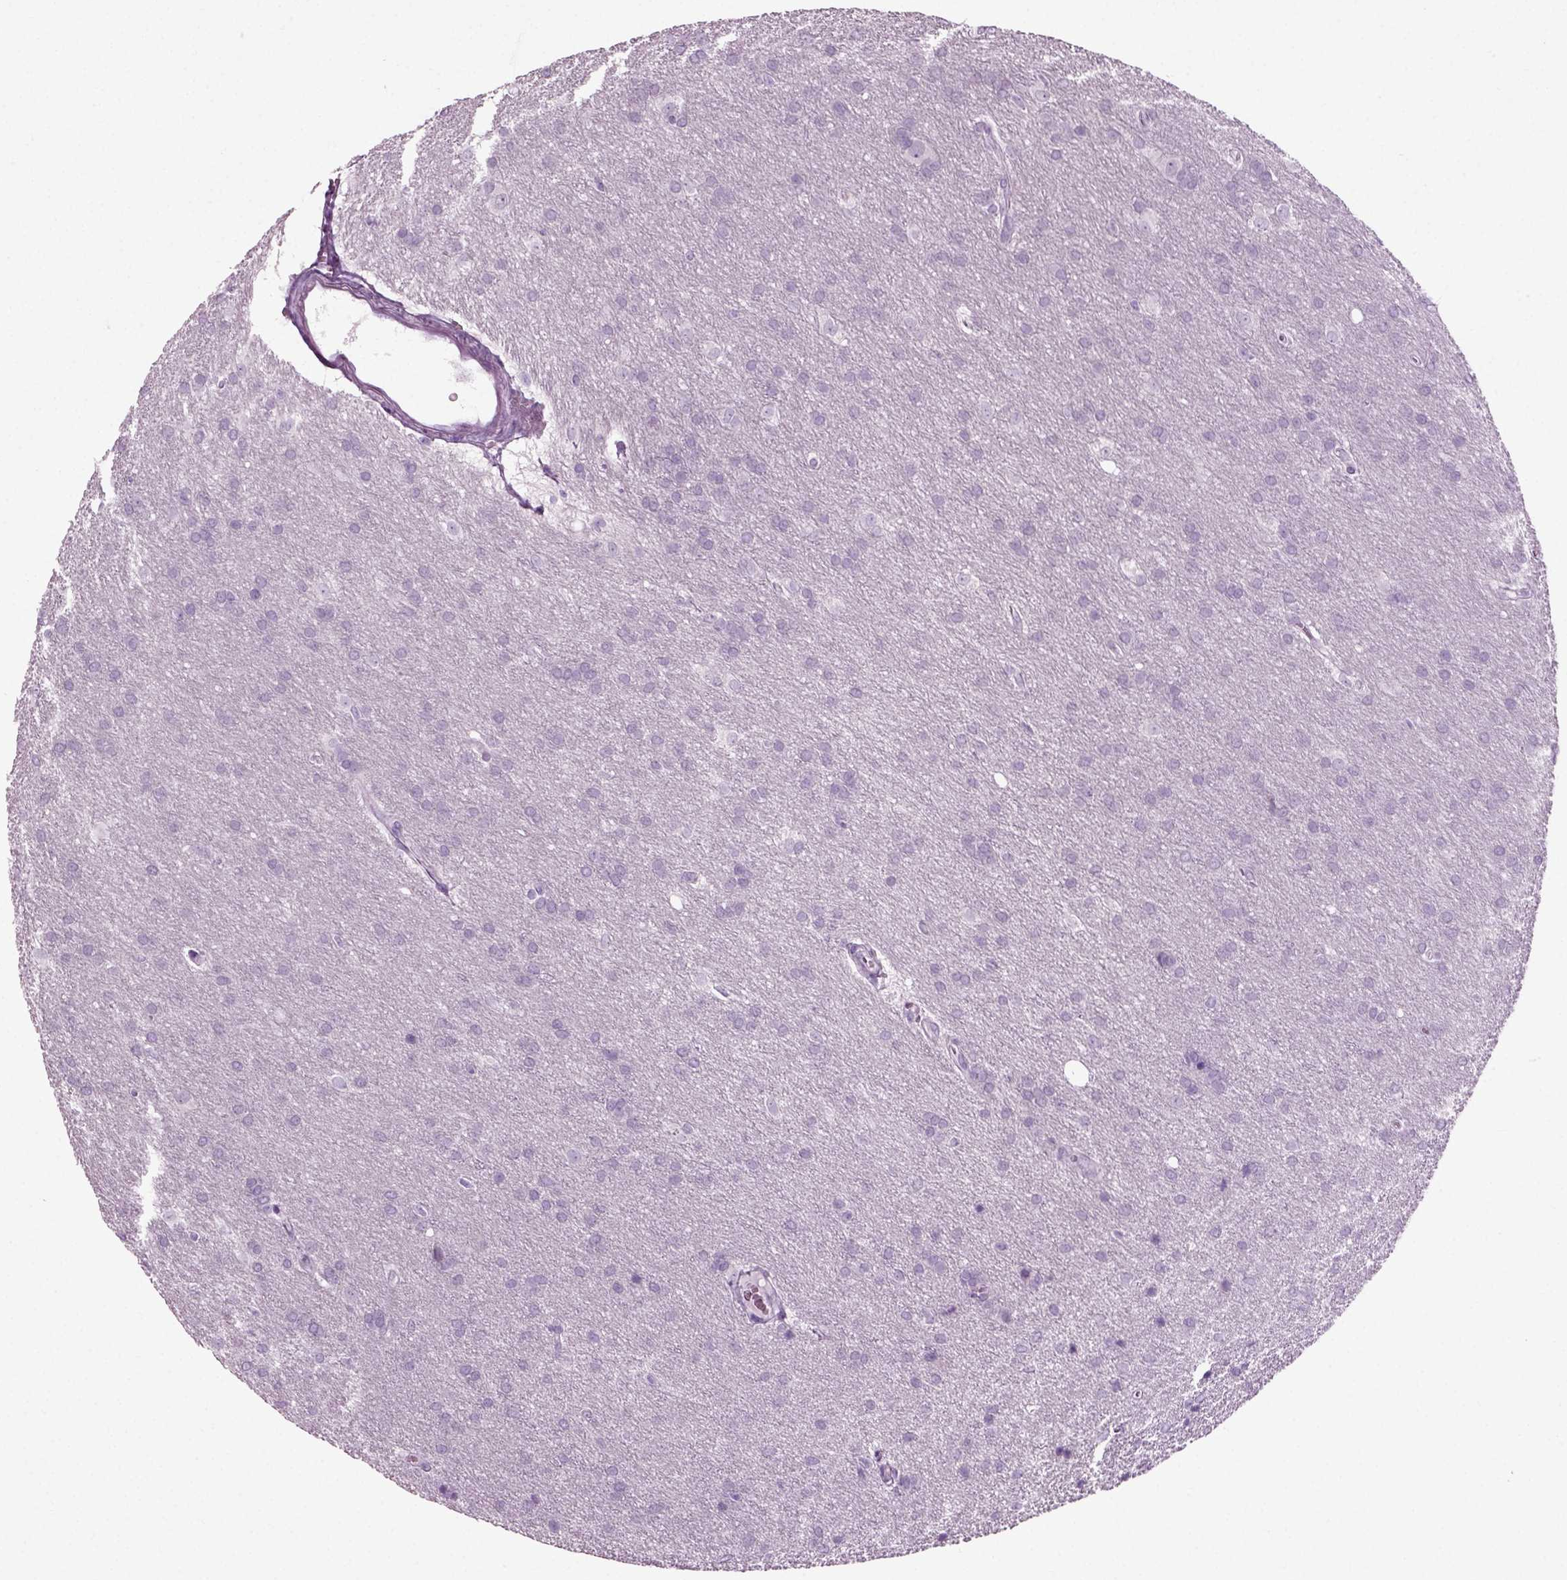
{"staining": {"intensity": "negative", "quantity": "none", "location": "none"}, "tissue": "glioma", "cell_type": "Tumor cells", "image_type": "cancer", "snomed": [{"axis": "morphology", "description": "Glioma, malignant, Low grade"}, {"axis": "topography", "description": "Brain"}], "caption": "Human glioma stained for a protein using IHC demonstrates no staining in tumor cells.", "gene": "PRLH", "patient": {"sex": "female", "age": 32}}